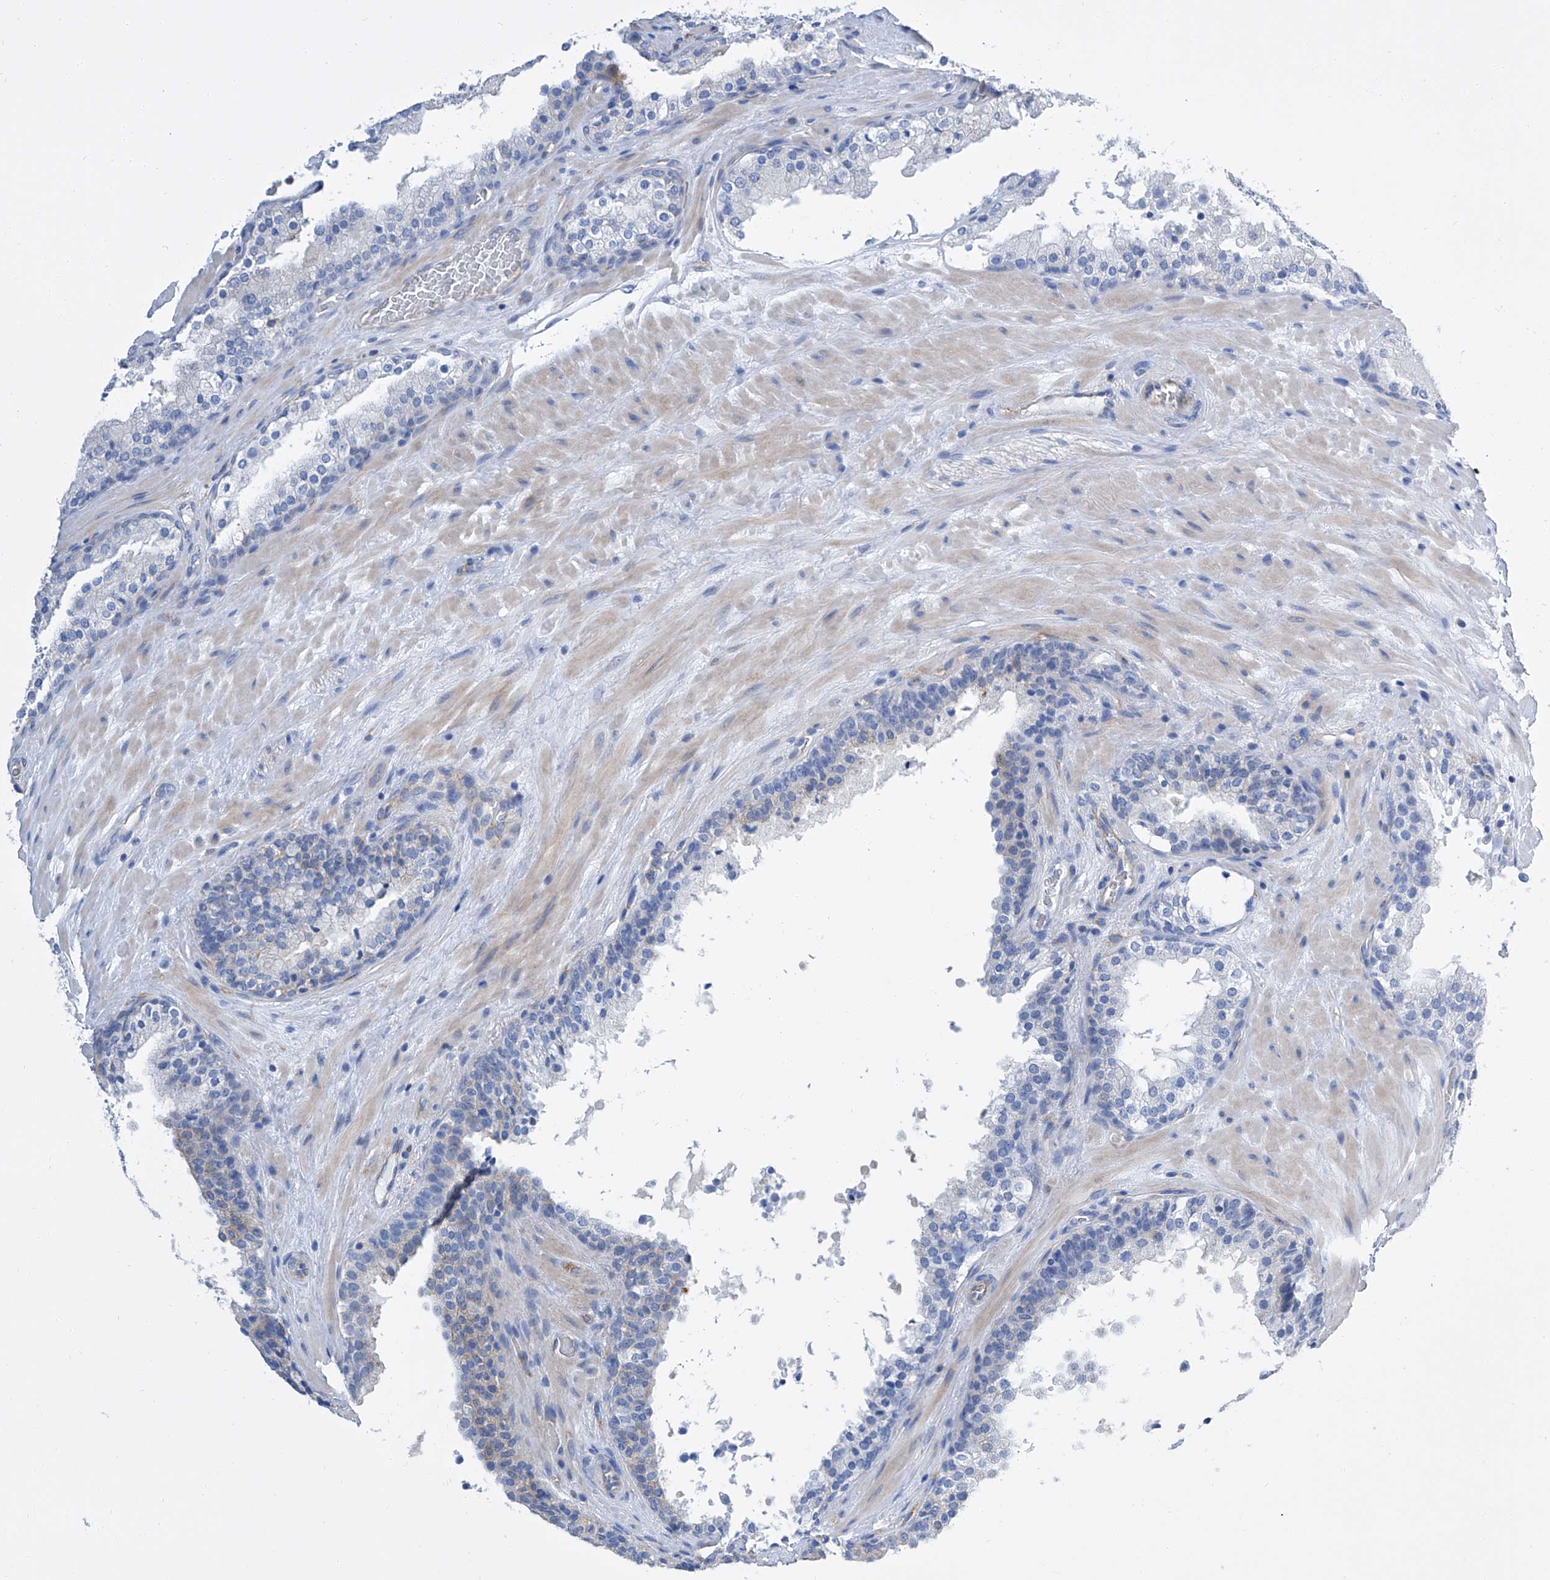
{"staining": {"intensity": "negative", "quantity": "none", "location": "none"}, "tissue": "prostate cancer", "cell_type": "Tumor cells", "image_type": "cancer", "snomed": [{"axis": "morphology", "description": "Adenocarcinoma, High grade"}, {"axis": "topography", "description": "Prostate"}], "caption": "This is an IHC histopathology image of prostate cancer (high-grade adenocarcinoma). There is no positivity in tumor cells.", "gene": "GPT", "patient": {"sex": "male", "age": 56}}